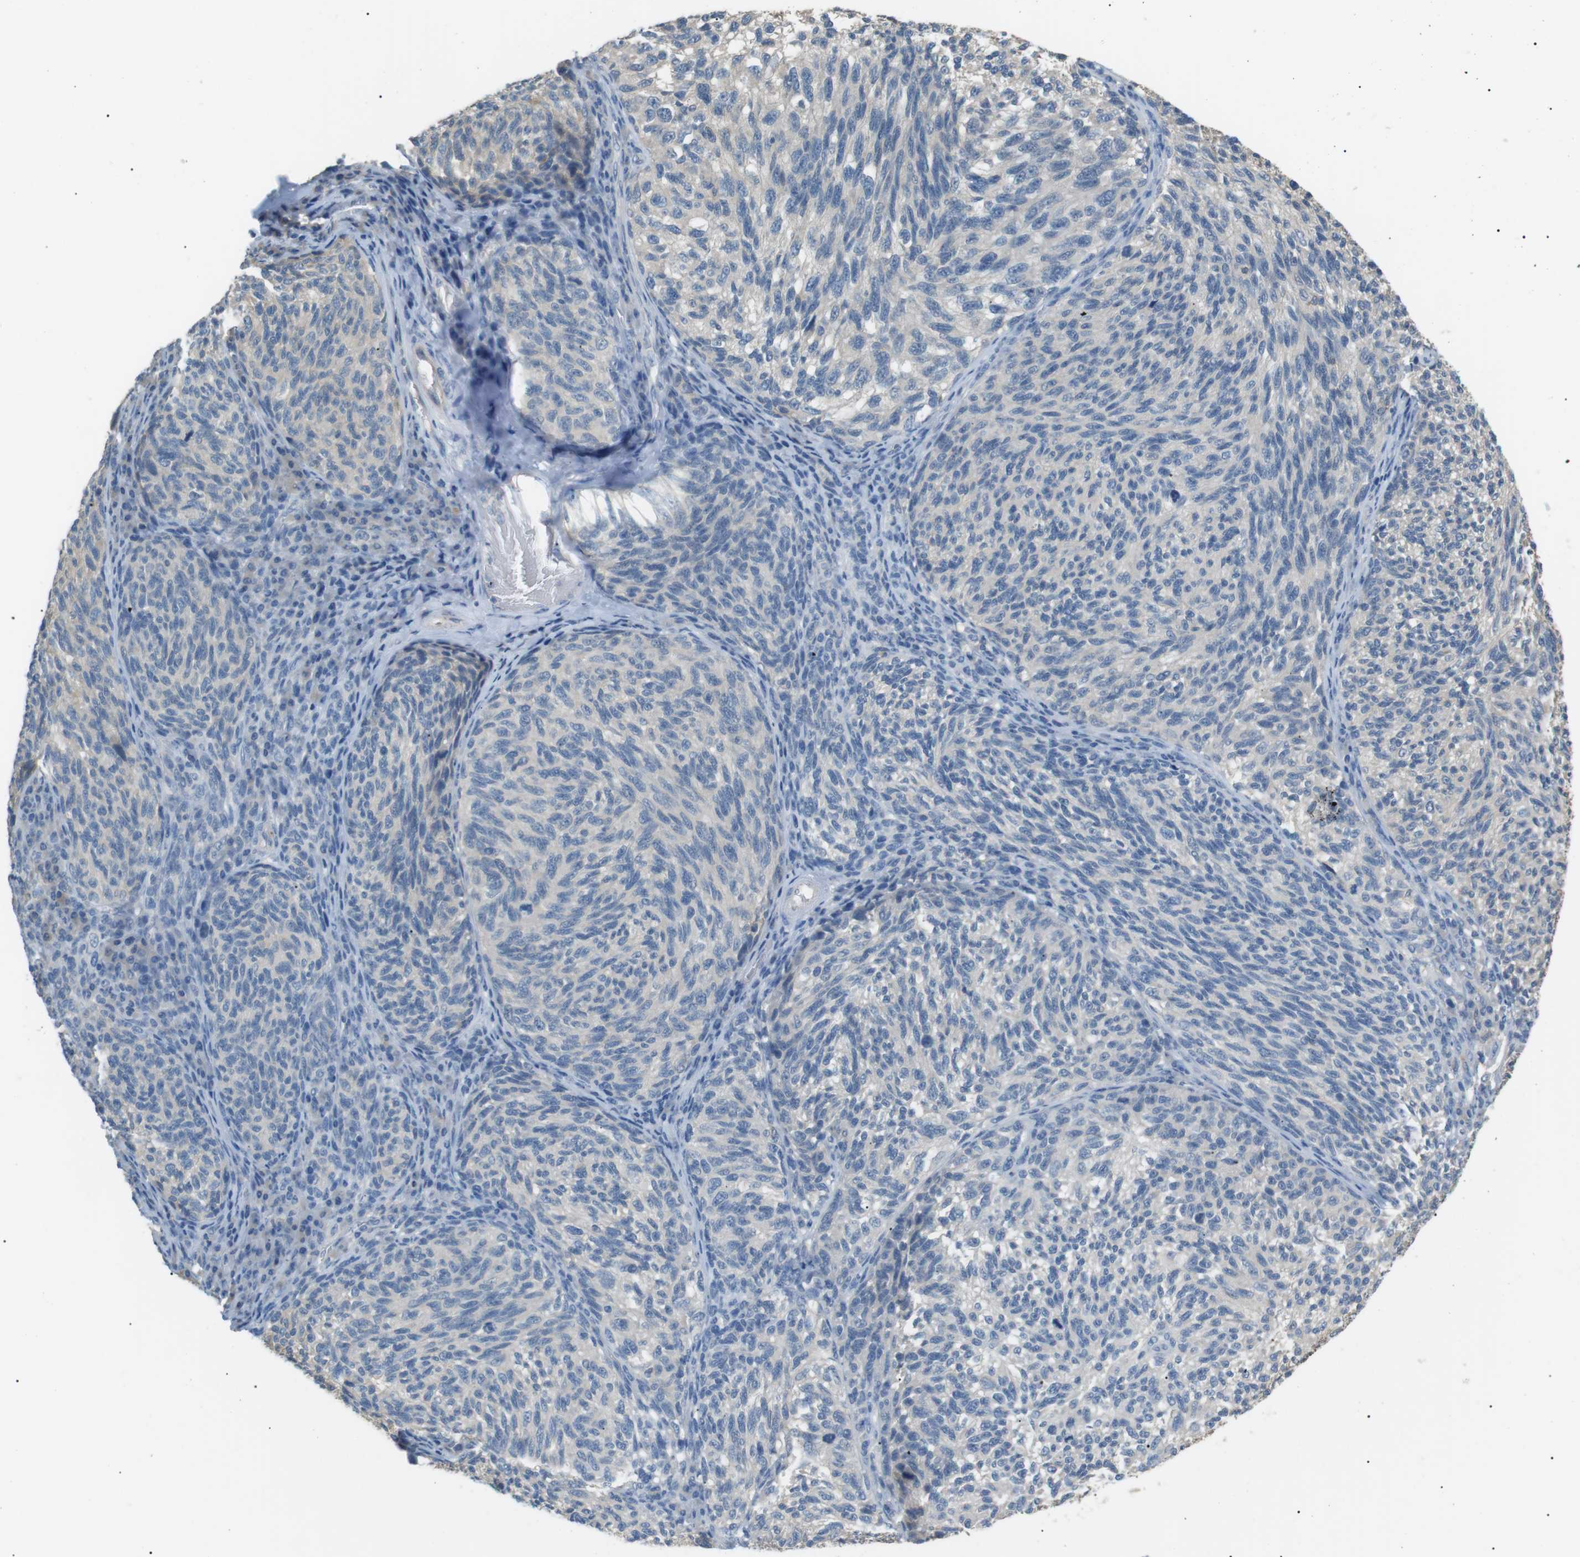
{"staining": {"intensity": "moderate", "quantity": "<25%", "location": "cytoplasmic/membranous"}, "tissue": "melanoma", "cell_type": "Tumor cells", "image_type": "cancer", "snomed": [{"axis": "morphology", "description": "Malignant melanoma, NOS"}, {"axis": "topography", "description": "Skin"}], "caption": "DAB immunohistochemical staining of human melanoma reveals moderate cytoplasmic/membranous protein positivity in about <25% of tumor cells.", "gene": "CDH26", "patient": {"sex": "female", "age": 73}}